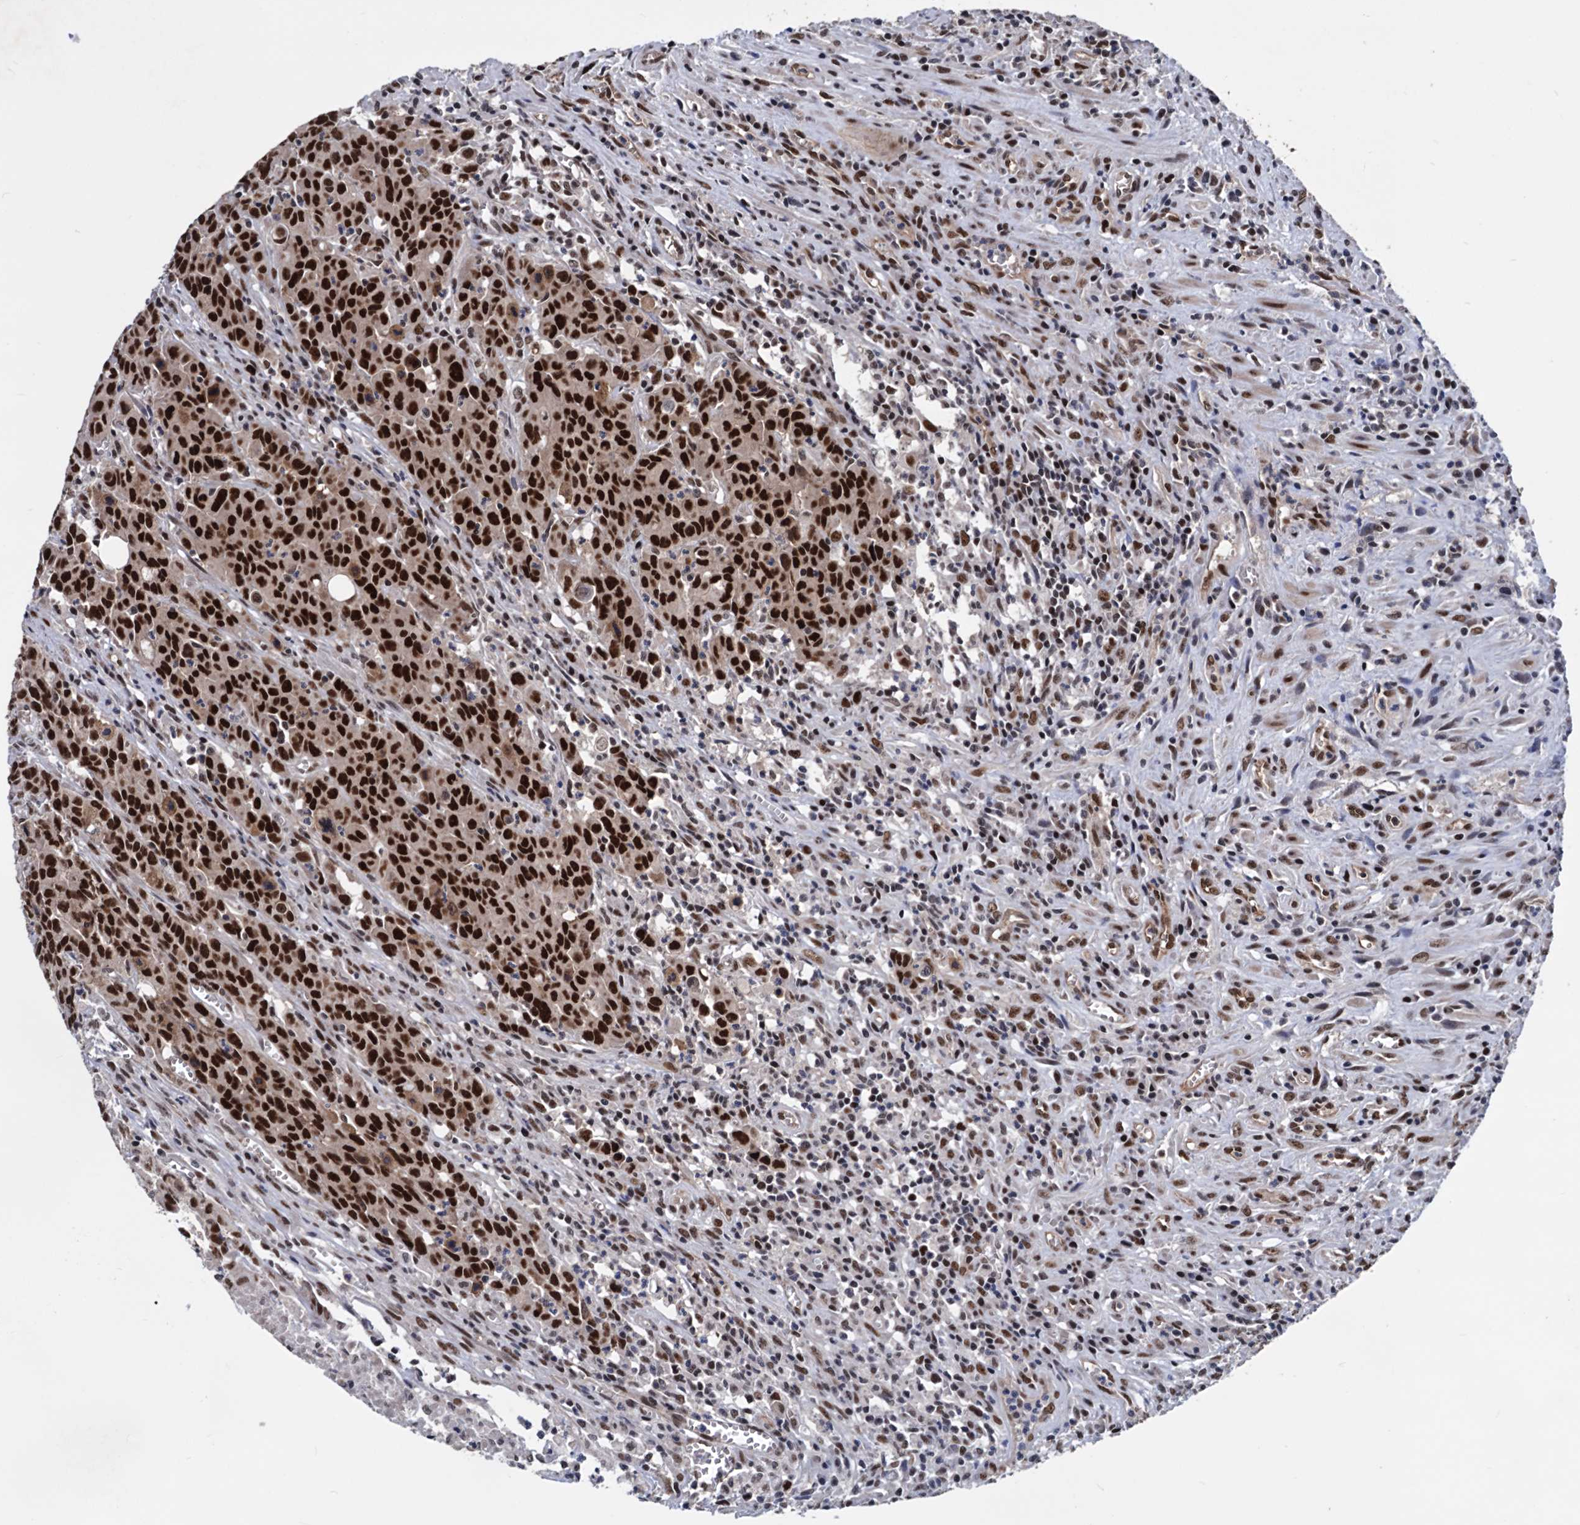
{"staining": {"intensity": "strong", "quantity": ">75%", "location": "nuclear"}, "tissue": "colorectal cancer", "cell_type": "Tumor cells", "image_type": "cancer", "snomed": [{"axis": "morphology", "description": "Adenocarcinoma, NOS"}, {"axis": "topography", "description": "Colon"}], "caption": "Immunohistochemistry (DAB) staining of colorectal adenocarcinoma reveals strong nuclear protein staining in approximately >75% of tumor cells.", "gene": "GALNT11", "patient": {"sex": "male", "age": 62}}